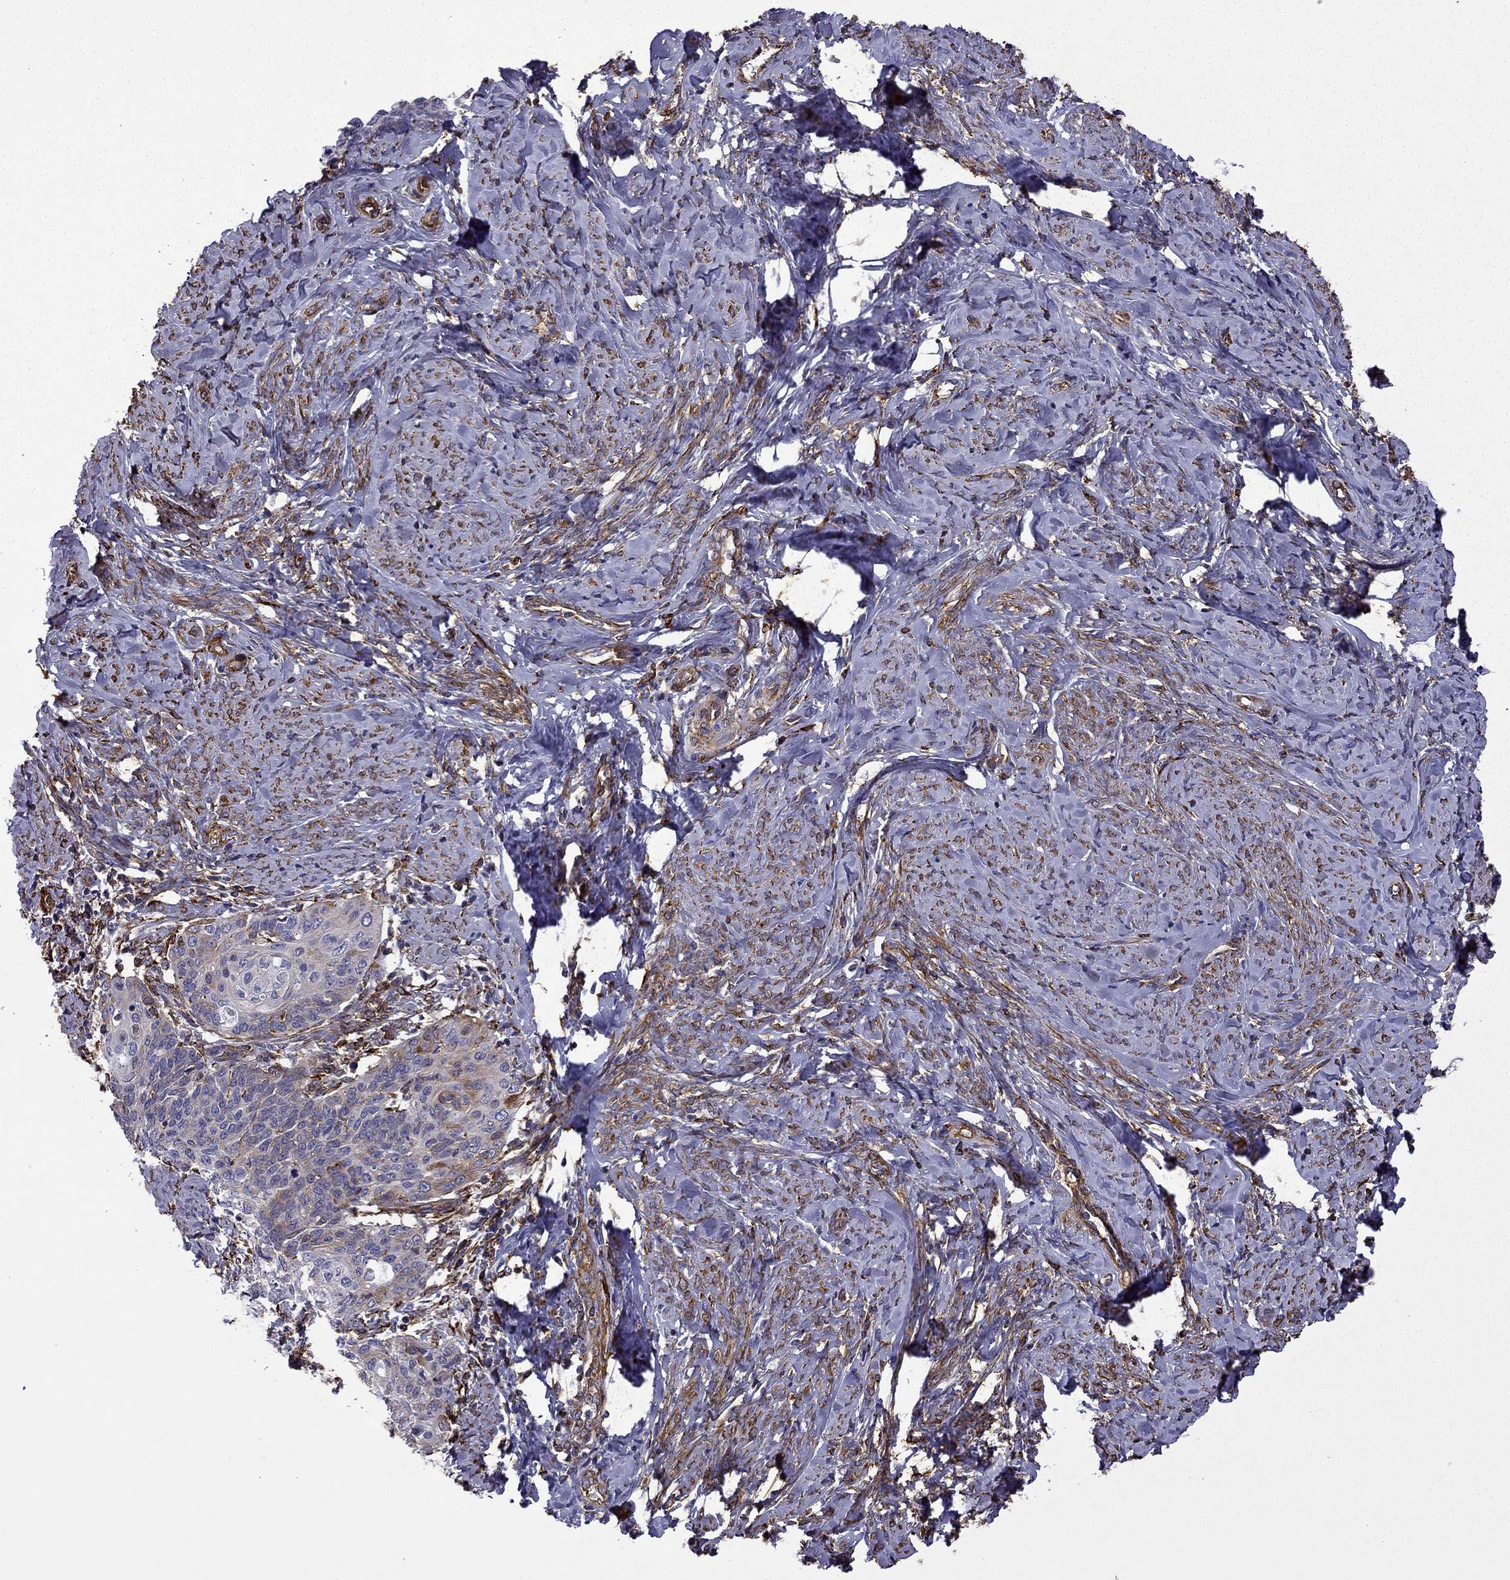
{"staining": {"intensity": "weak", "quantity": "<25%", "location": "cytoplasmic/membranous"}, "tissue": "cervical cancer", "cell_type": "Tumor cells", "image_type": "cancer", "snomed": [{"axis": "morphology", "description": "Normal tissue, NOS"}, {"axis": "morphology", "description": "Squamous cell carcinoma, NOS"}, {"axis": "topography", "description": "Cervix"}], "caption": "This is a image of immunohistochemistry staining of cervical cancer (squamous cell carcinoma), which shows no positivity in tumor cells.", "gene": "MAP4", "patient": {"sex": "female", "age": 39}}